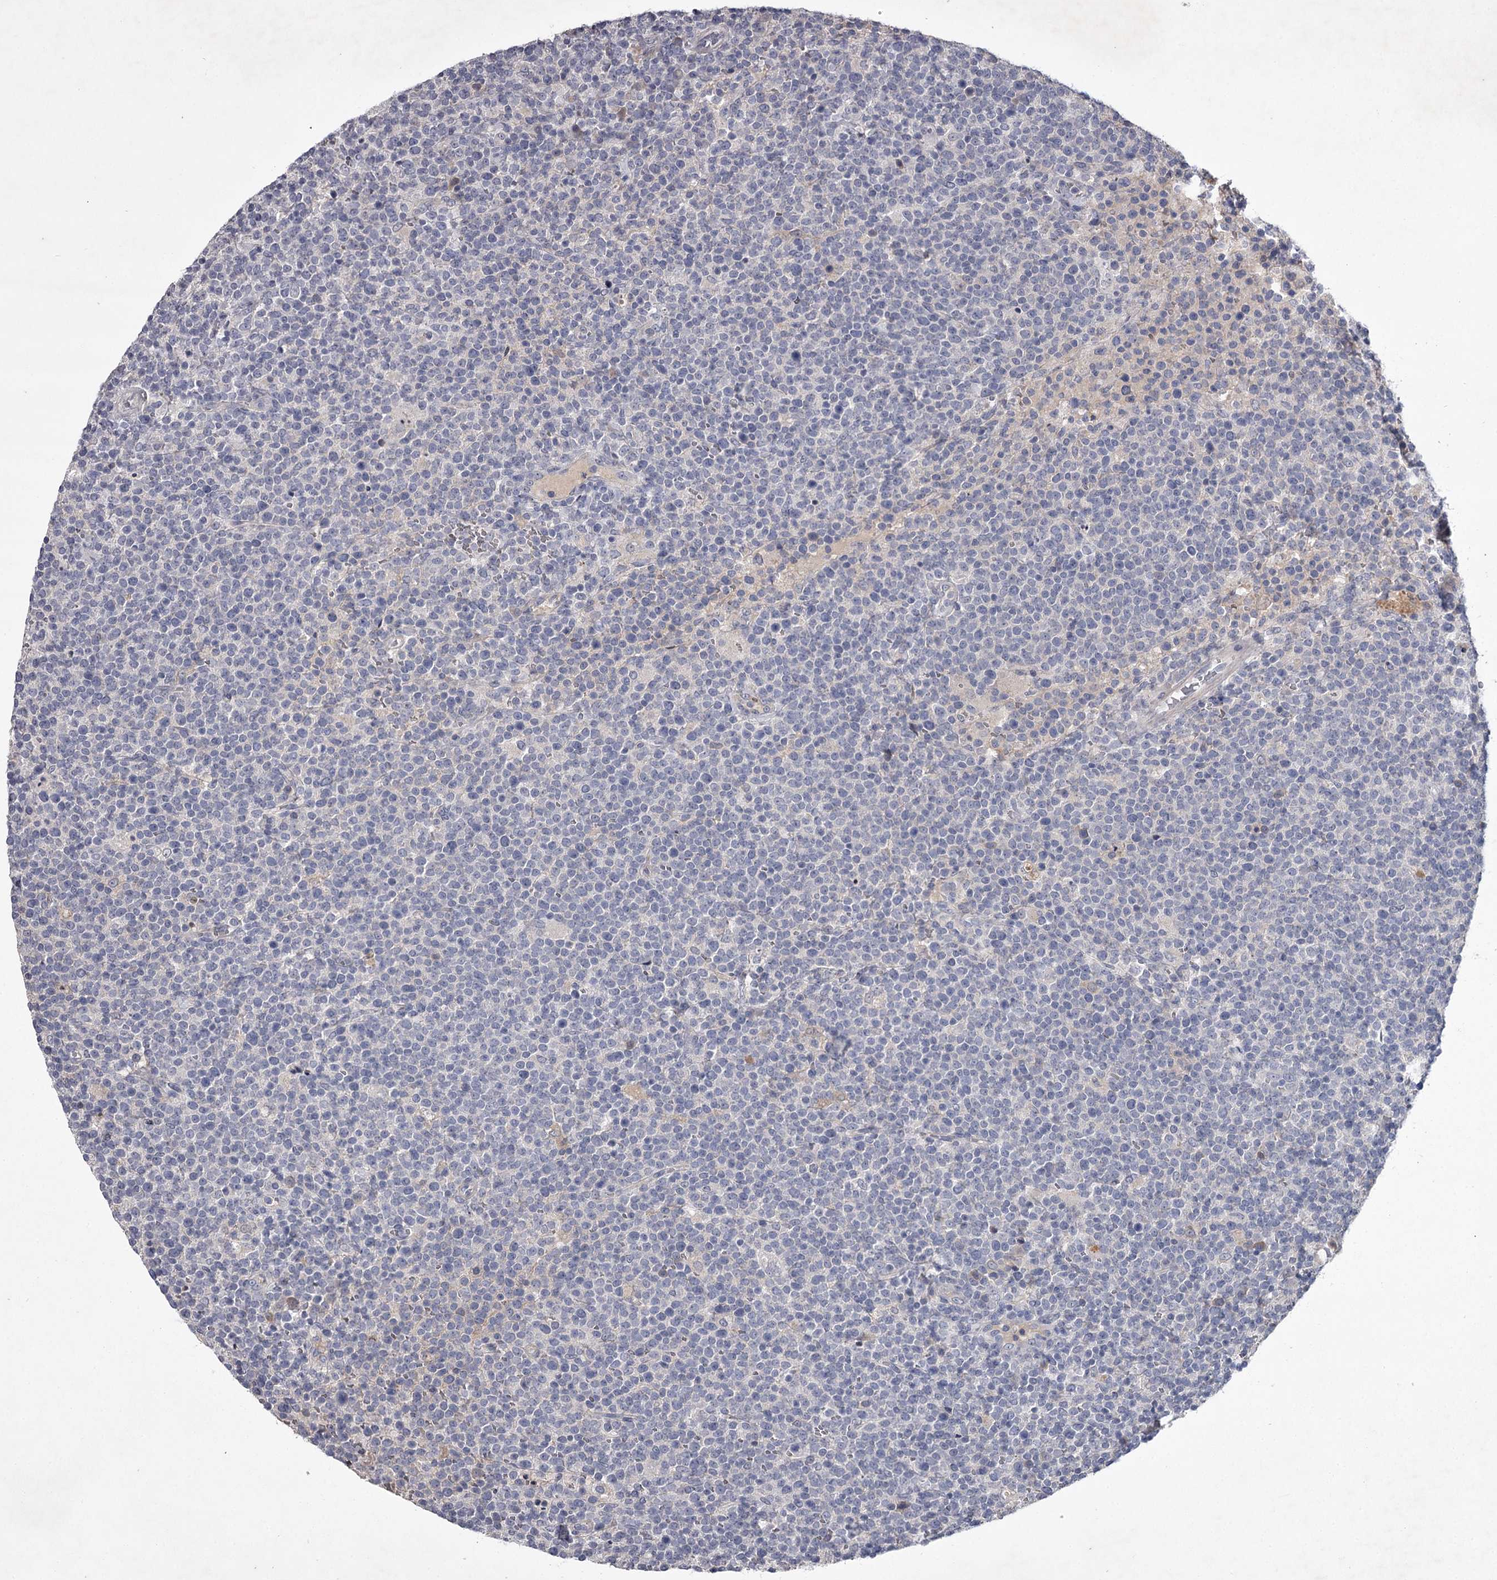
{"staining": {"intensity": "negative", "quantity": "none", "location": "none"}, "tissue": "lymphoma", "cell_type": "Tumor cells", "image_type": "cancer", "snomed": [{"axis": "morphology", "description": "Malignant lymphoma, non-Hodgkin's type, High grade"}, {"axis": "topography", "description": "Lymph node"}], "caption": "Tumor cells show no significant protein expression in high-grade malignant lymphoma, non-Hodgkin's type.", "gene": "FDXACB1", "patient": {"sex": "male", "age": 61}}